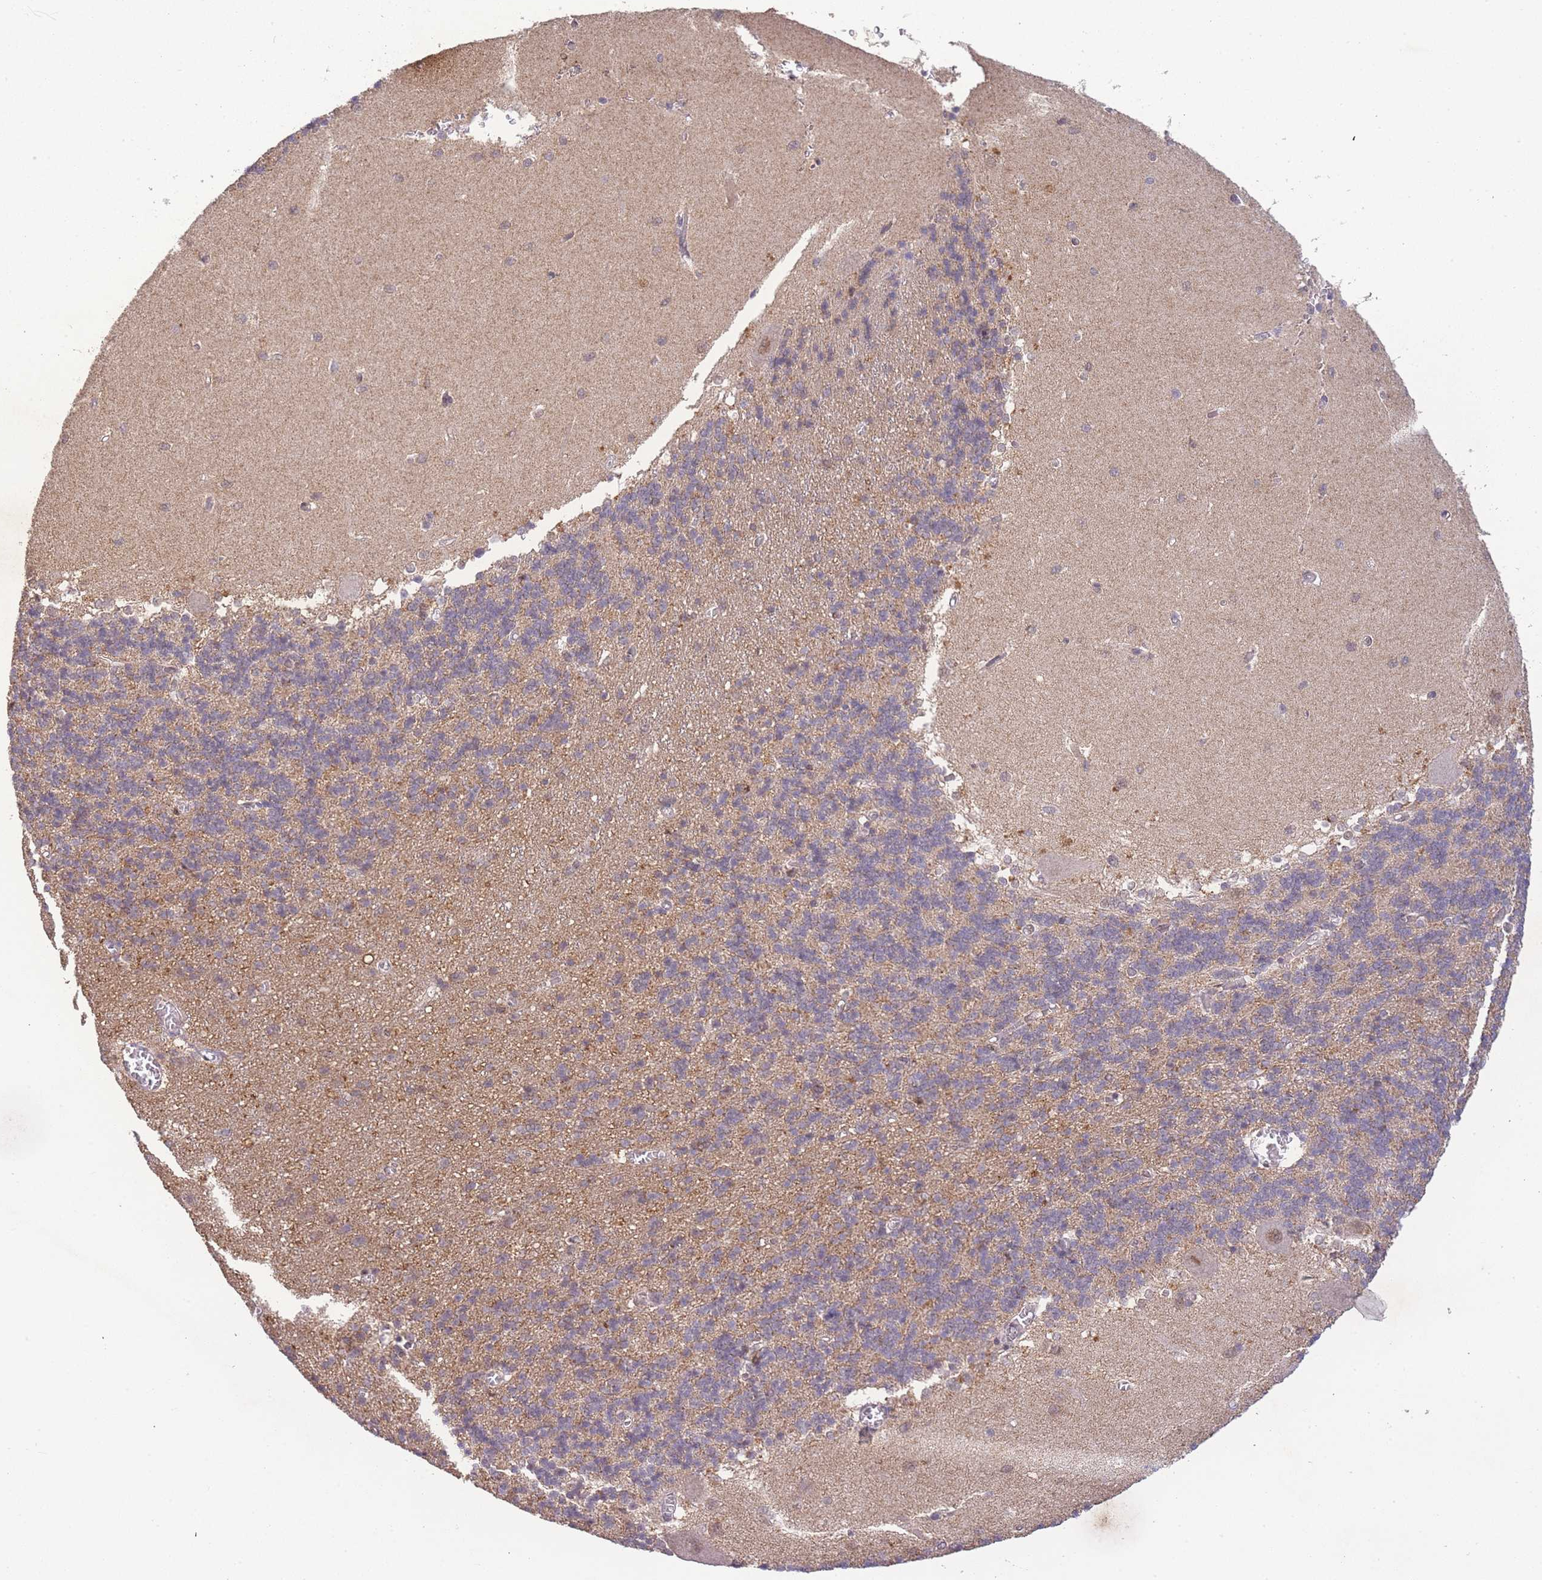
{"staining": {"intensity": "weak", "quantity": "<25%", "location": "cytoplasmic/membranous"}, "tissue": "cerebellum", "cell_type": "Cells in granular layer", "image_type": "normal", "snomed": [{"axis": "morphology", "description": "Normal tissue, NOS"}, {"axis": "topography", "description": "Cerebellum"}], "caption": "IHC micrograph of normal cerebellum stained for a protein (brown), which demonstrates no staining in cells in granular layer. (DAB IHC with hematoxylin counter stain).", "gene": "RNF144B", "patient": {"sex": "male", "age": 37}}